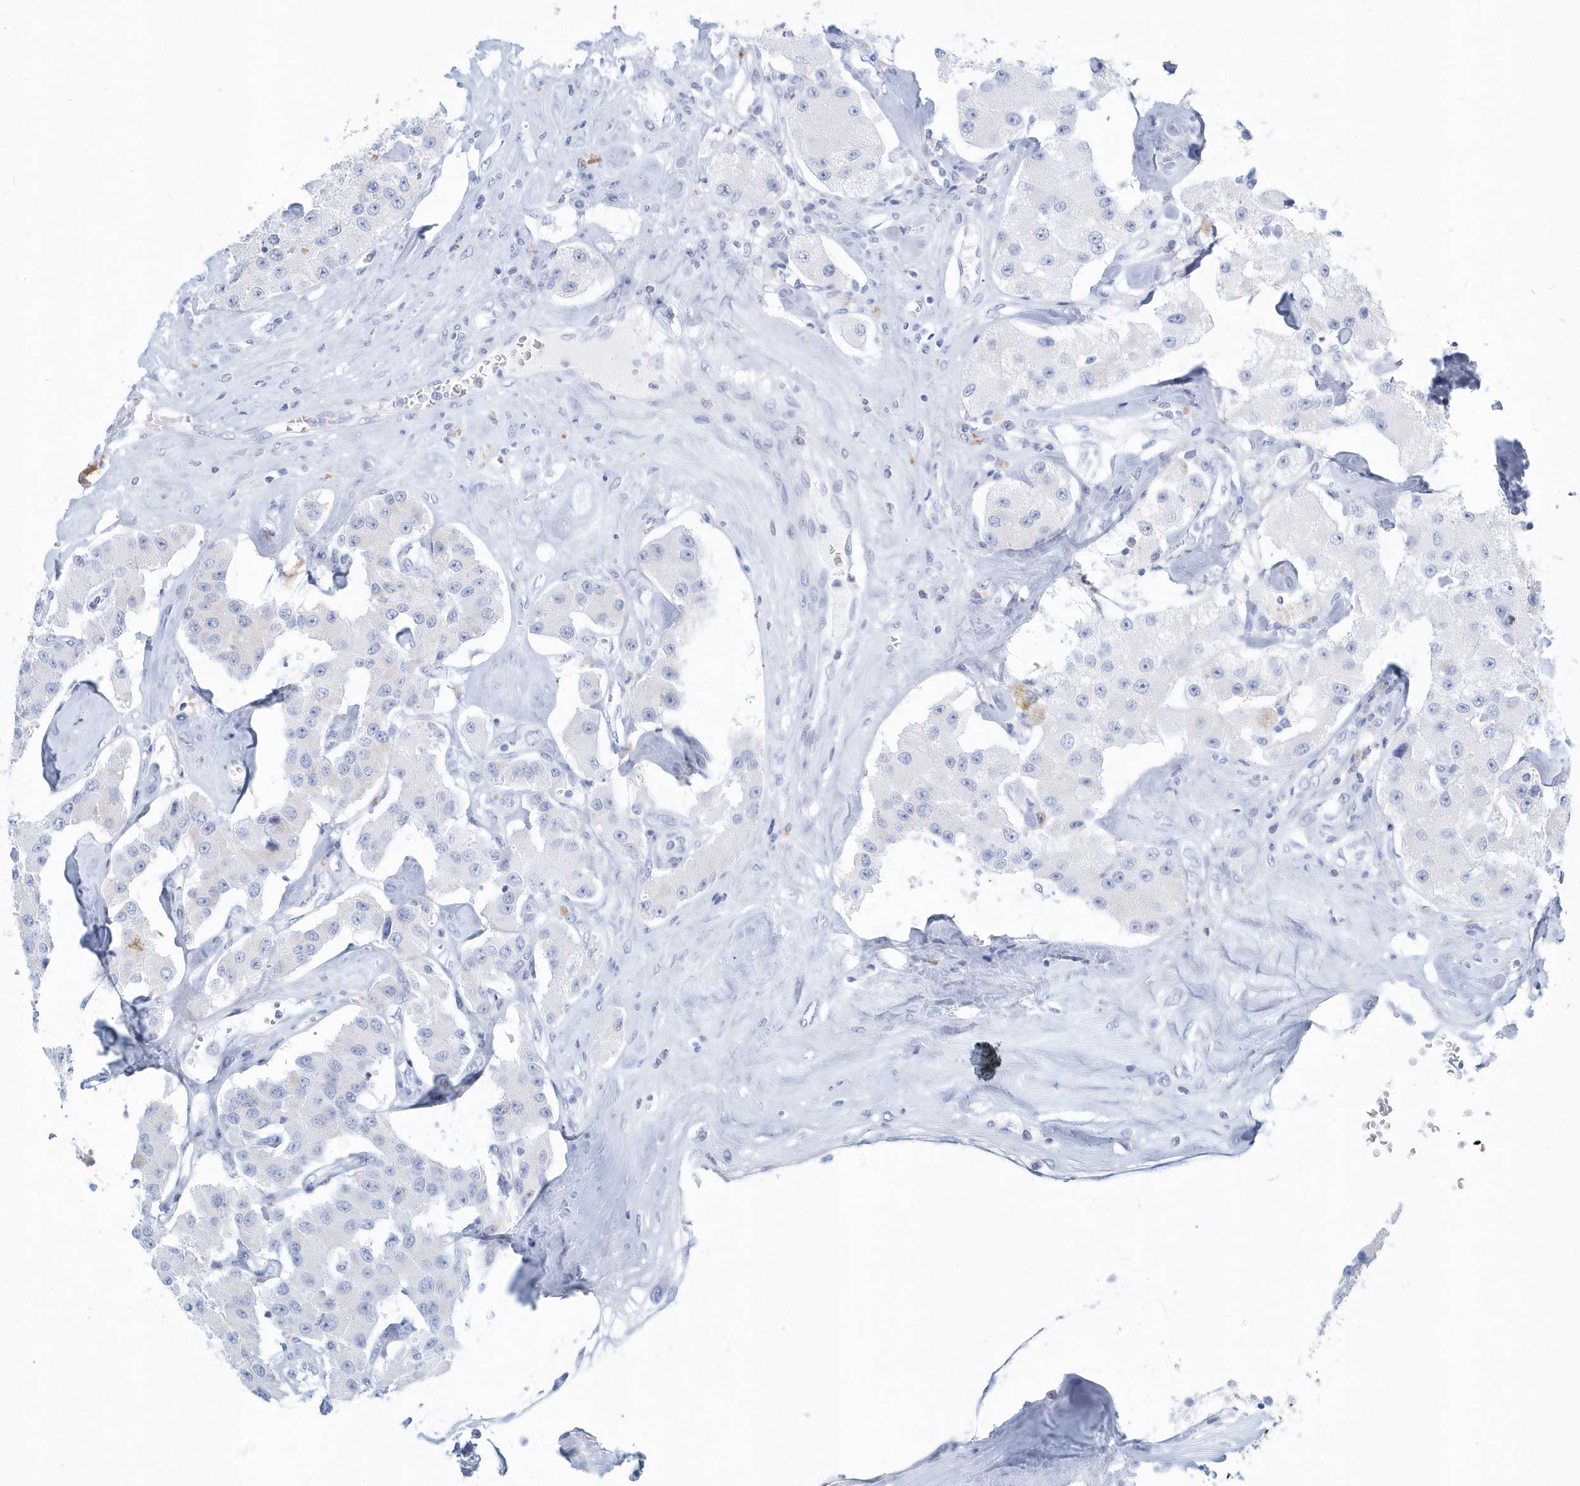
{"staining": {"intensity": "negative", "quantity": "none", "location": "none"}, "tissue": "carcinoid", "cell_type": "Tumor cells", "image_type": "cancer", "snomed": [{"axis": "morphology", "description": "Carcinoid, malignant, NOS"}, {"axis": "topography", "description": "Pancreas"}], "caption": "Immunohistochemistry (IHC) of human carcinoid shows no staining in tumor cells.", "gene": "PTPRO", "patient": {"sex": "male", "age": 41}}